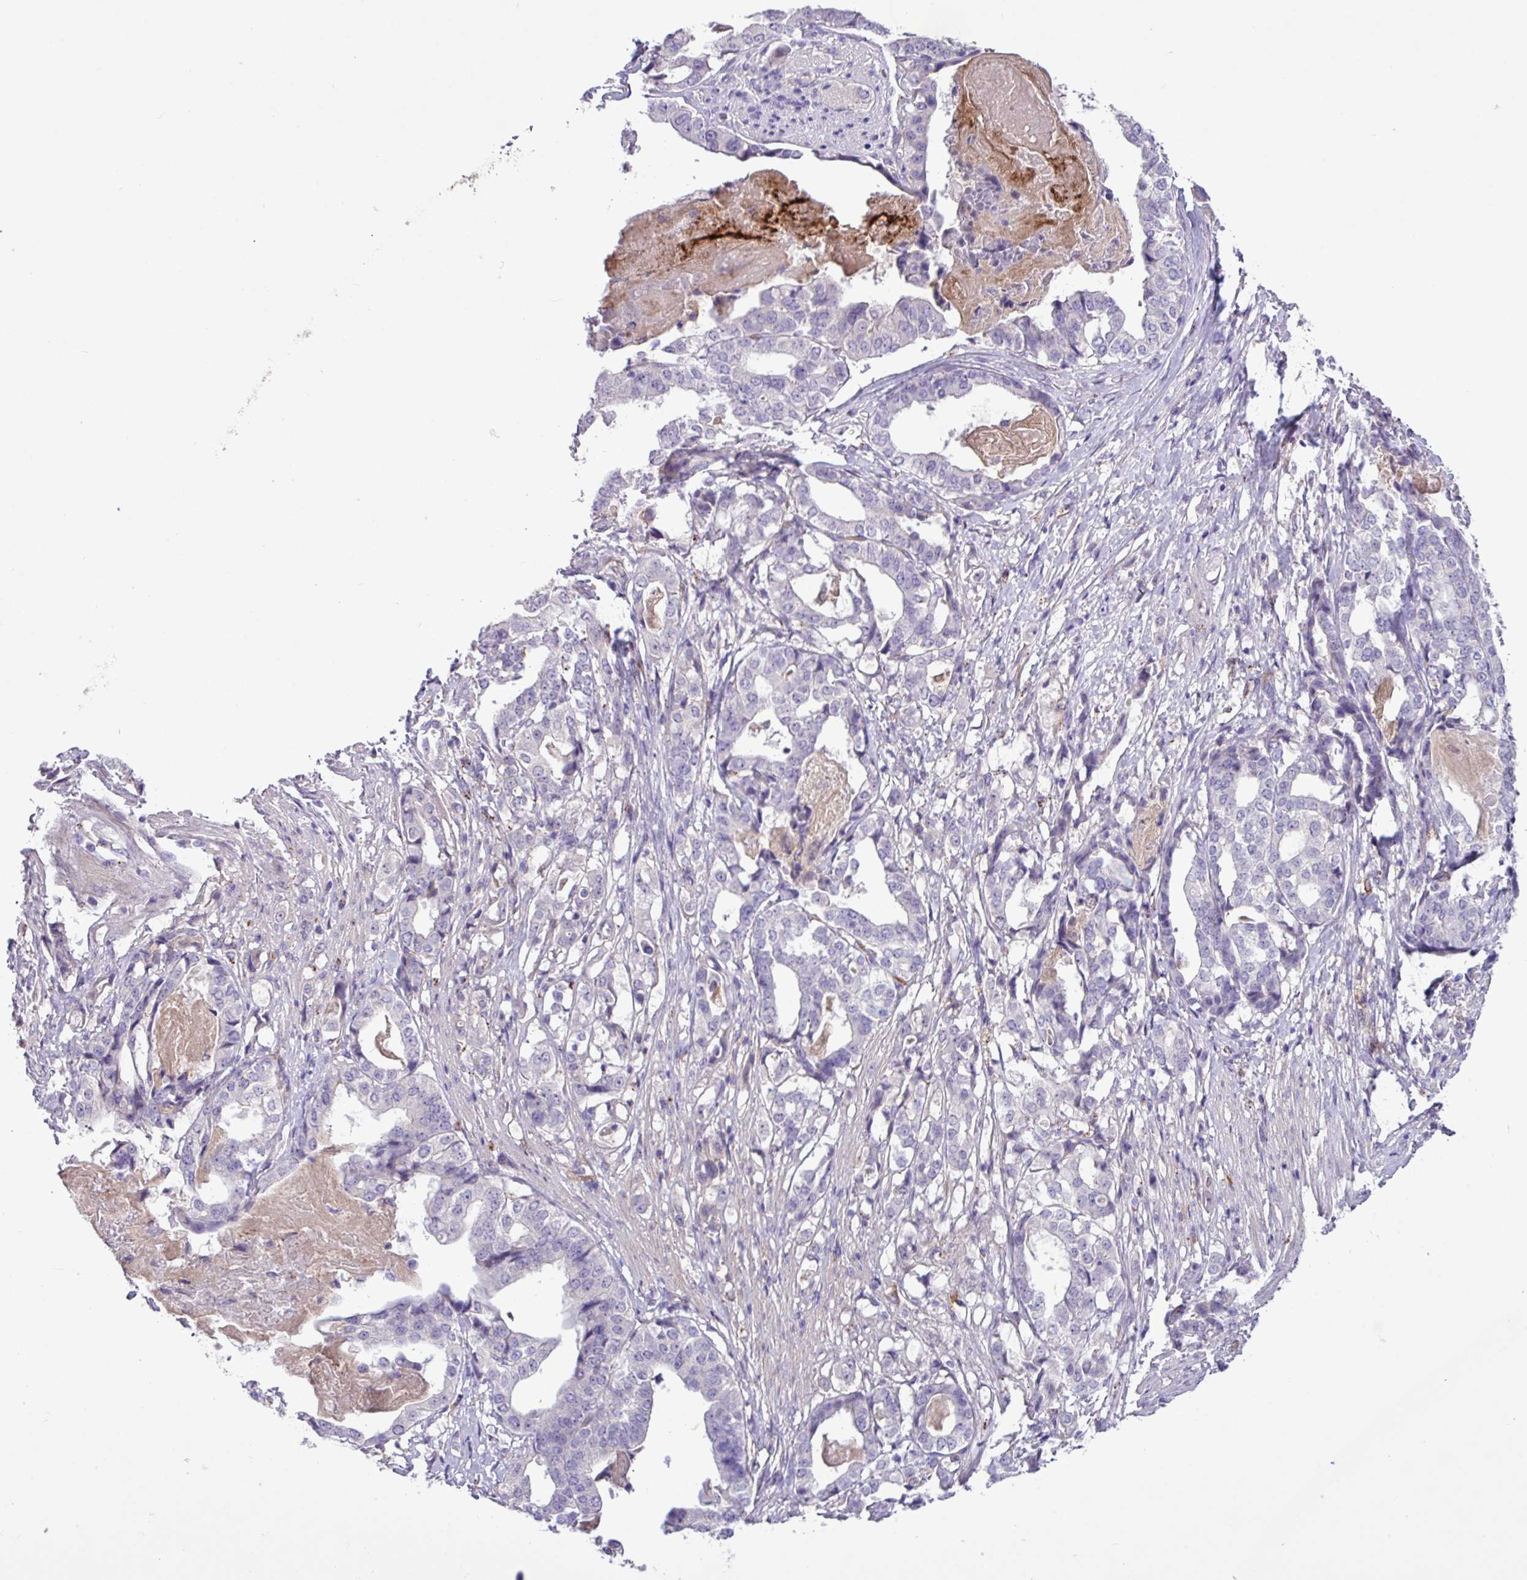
{"staining": {"intensity": "negative", "quantity": "none", "location": "none"}, "tissue": "stomach cancer", "cell_type": "Tumor cells", "image_type": "cancer", "snomed": [{"axis": "morphology", "description": "Adenocarcinoma, NOS"}, {"axis": "topography", "description": "Stomach"}], "caption": "Stomach cancer was stained to show a protein in brown. There is no significant positivity in tumor cells. (Brightfield microscopy of DAB (3,3'-diaminobenzidine) IHC at high magnification).", "gene": "CD248", "patient": {"sex": "male", "age": 48}}